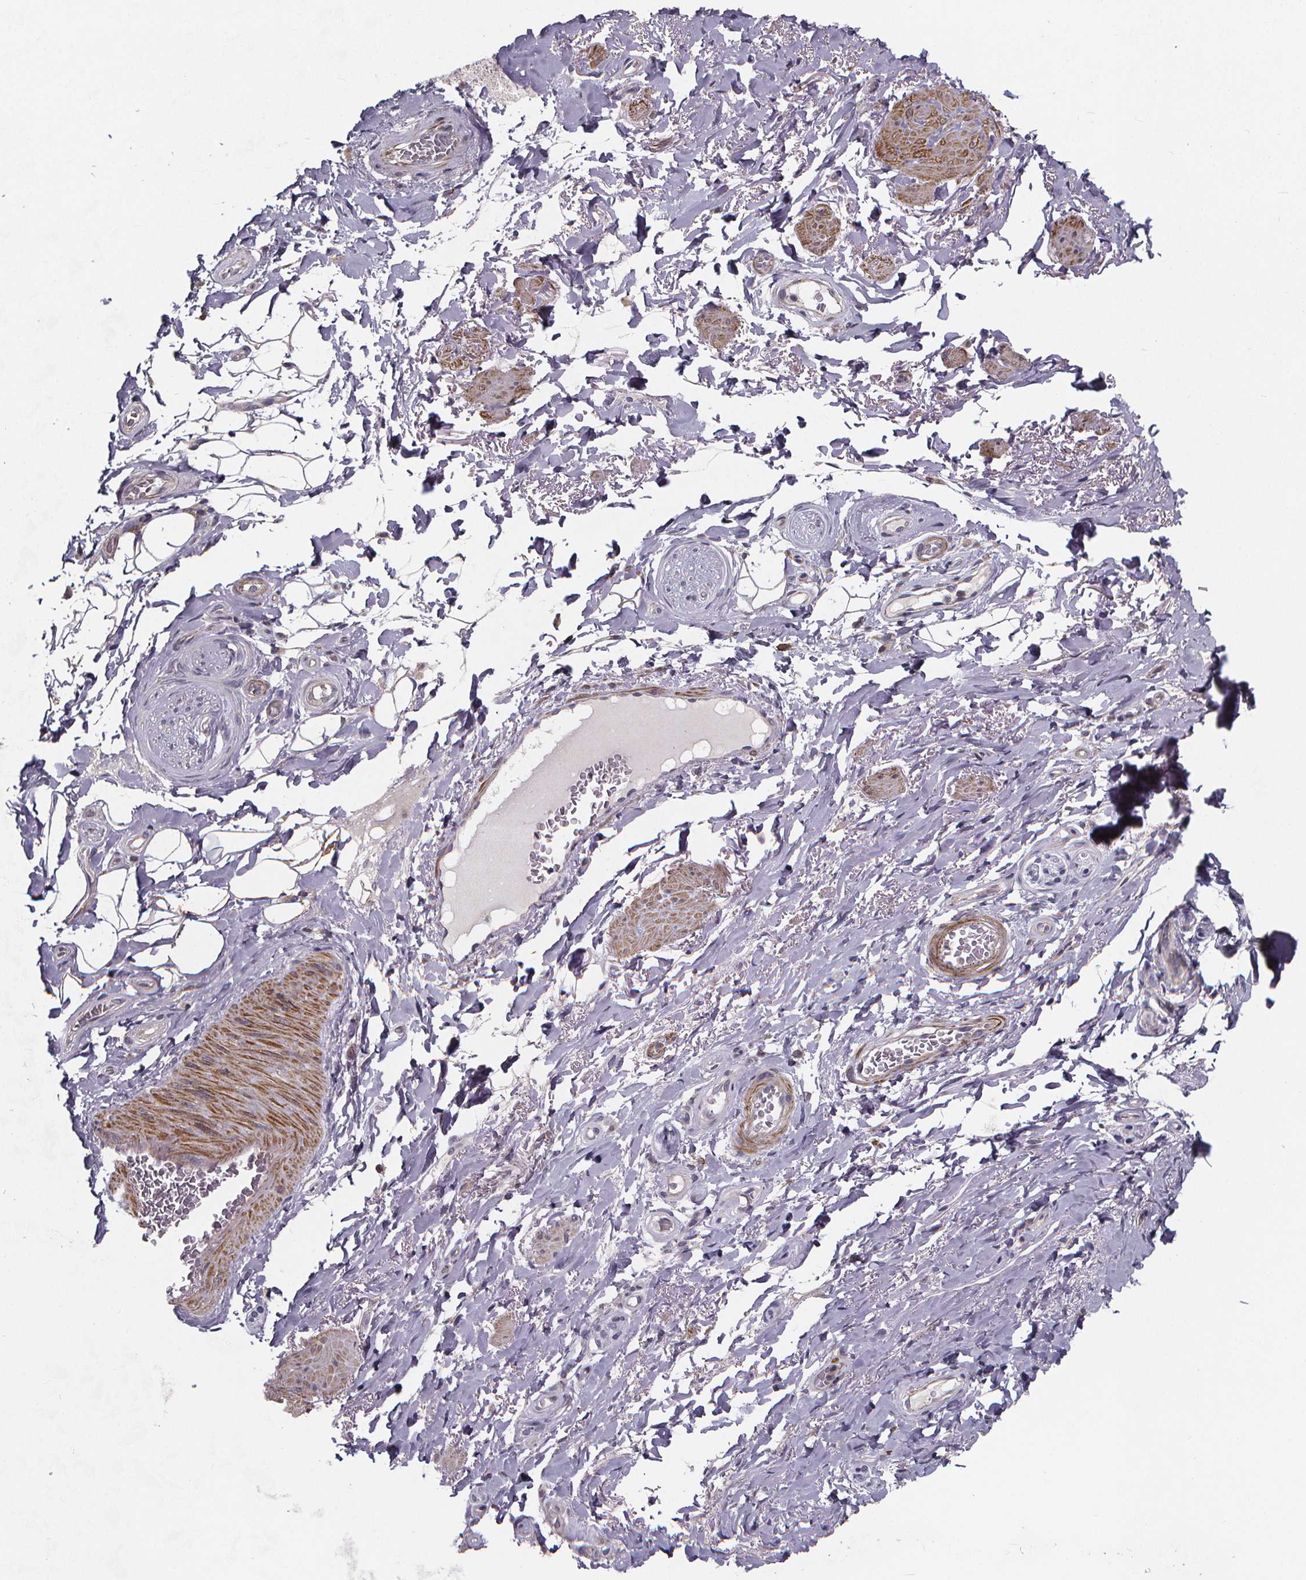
{"staining": {"intensity": "negative", "quantity": "none", "location": "none"}, "tissue": "adipose tissue", "cell_type": "Adipocytes", "image_type": "normal", "snomed": [{"axis": "morphology", "description": "Normal tissue, NOS"}, {"axis": "topography", "description": "Anal"}, {"axis": "topography", "description": "Peripheral nerve tissue"}], "caption": "IHC micrograph of normal adipose tissue stained for a protein (brown), which demonstrates no positivity in adipocytes.", "gene": "FBXW2", "patient": {"sex": "male", "age": 53}}